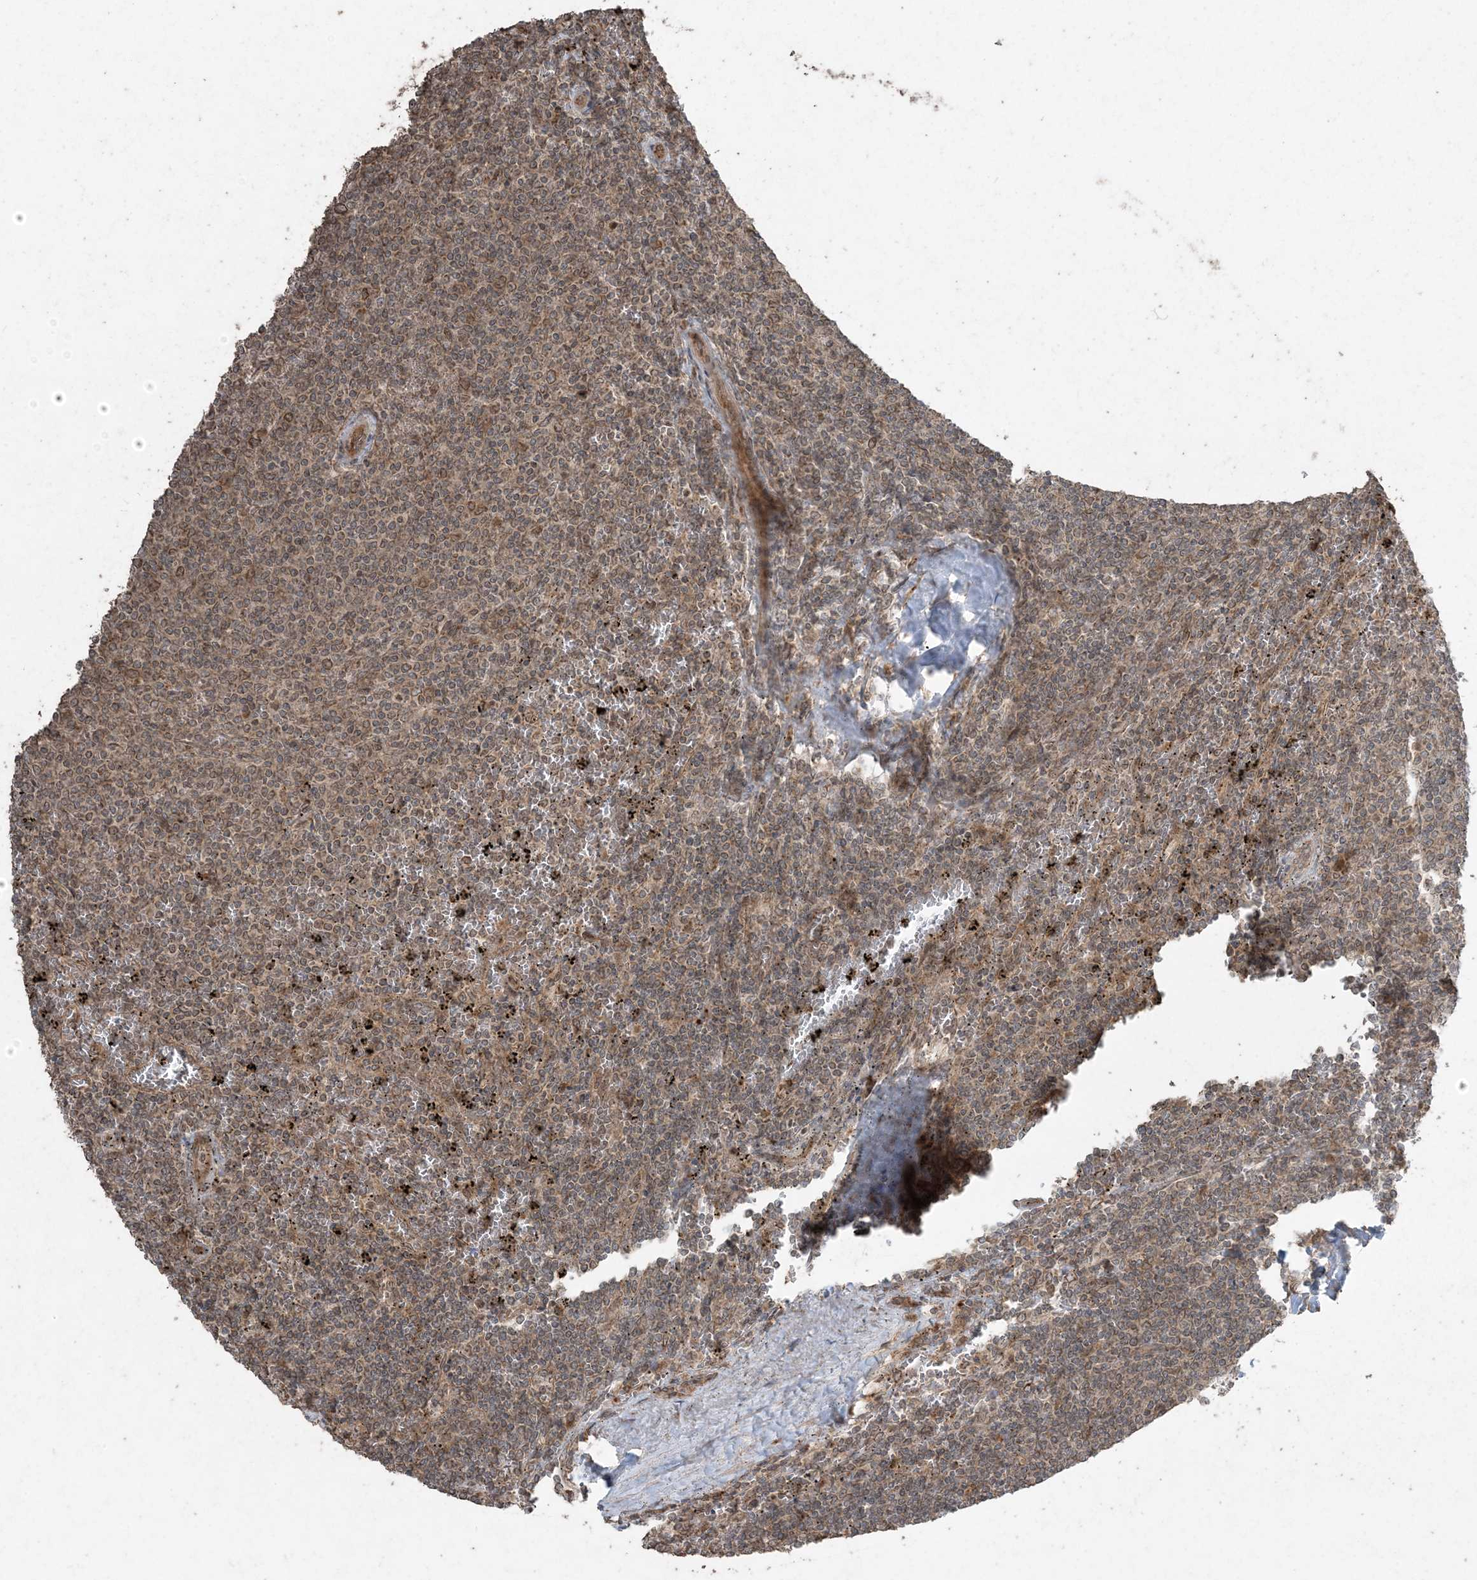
{"staining": {"intensity": "weak", "quantity": "25%-75%", "location": "nuclear"}, "tissue": "lymphoma", "cell_type": "Tumor cells", "image_type": "cancer", "snomed": [{"axis": "morphology", "description": "Malignant lymphoma, non-Hodgkin's type, Low grade"}, {"axis": "topography", "description": "Spleen"}], "caption": "Weak nuclear protein staining is present in about 25%-75% of tumor cells in lymphoma. (DAB IHC with brightfield microscopy, high magnification).", "gene": "DDX19B", "patient": {"sex": "female", "age": 50}}